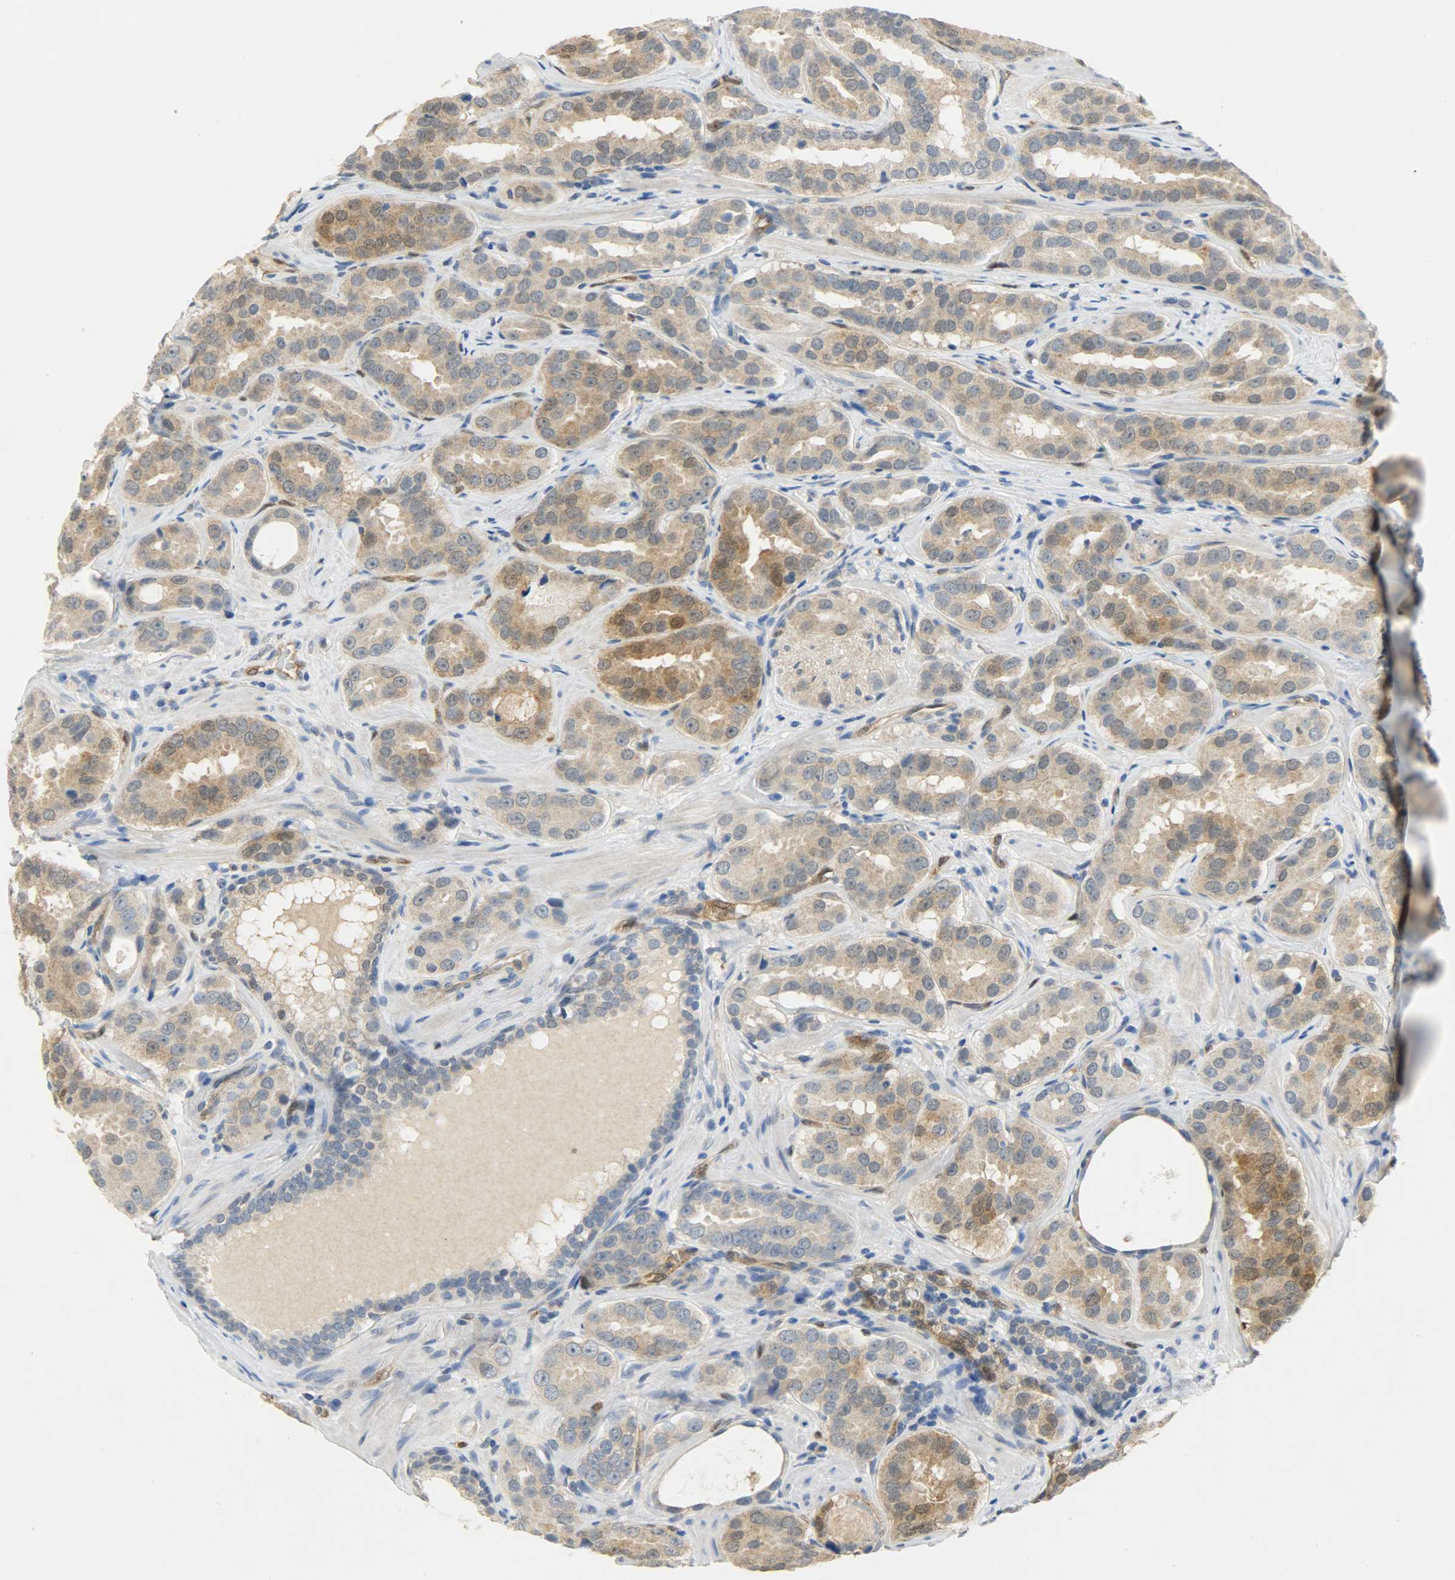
{"staining": {"intensity": "moderate", "quantity": ">75%", "location": "cytoplasmic/membranous"}, "tissue": "prostate cancer", "cell_type": "Tumor cells", "image_type": "cancer", "snomed": [{"axis": "morphology", "description": "Adenocarcinoma, Low grade"}, {"axis": "topography", "description": "Prostate"}], "caption": "A medium amount of moderate cytoplasmic/membranous positivity is identified in about >75% of tumor cells in prostate cancer tissue.", "gene": "FKBP1A", "patient": {"sex": "male", "age": 59}}